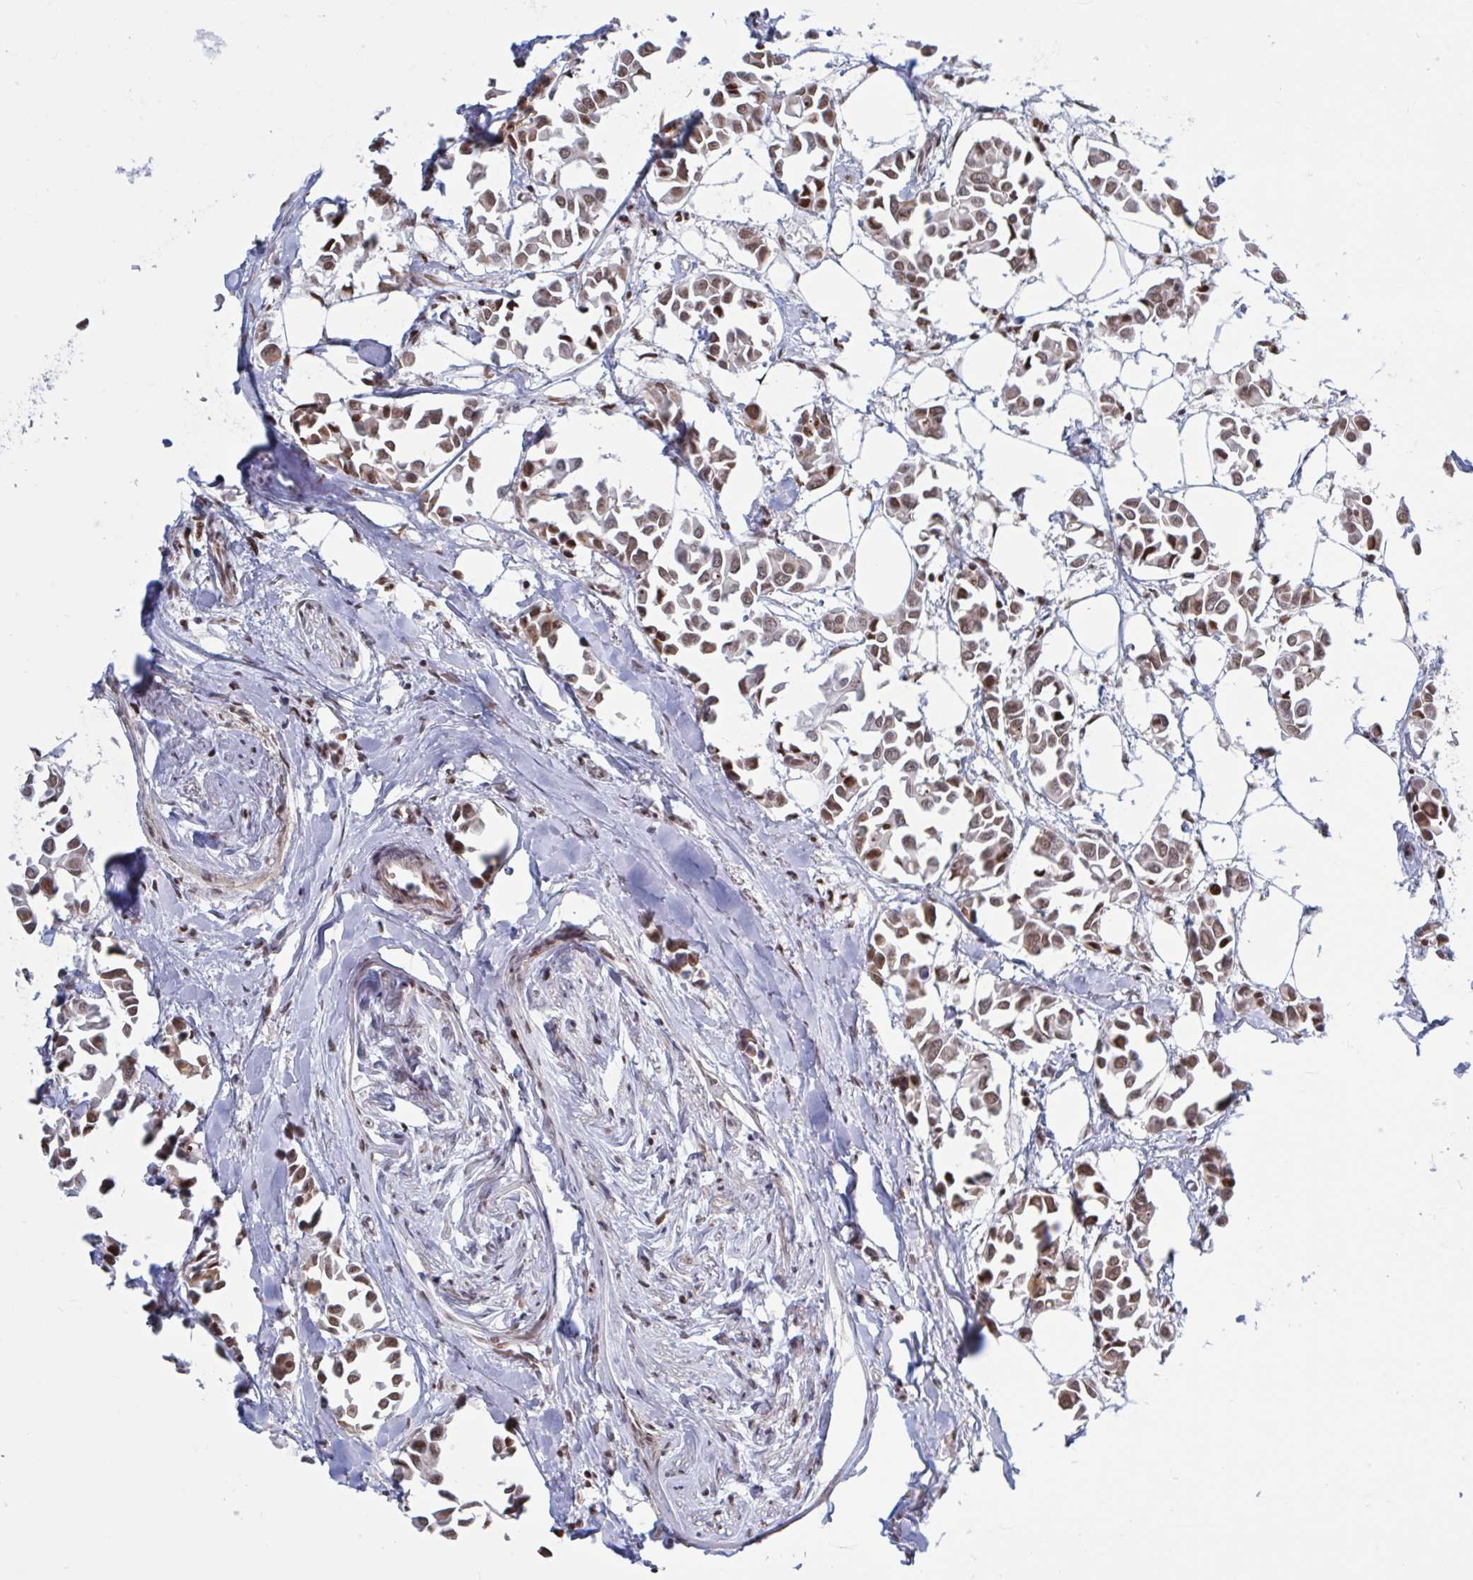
{"staining": {"intensity": "moderate", "quantity": ">75%", "location": "nuclear"}, "tissue": "breast cancer", "cell_type": "Tumor cells", "image_type": "cancer", "snomed": [{"axis": "morphology", "description": "Duct carcinoma"}, {"axis": "topography", "description": "Breast"}], "caption": "An image of breast intraductal carcinoma stained for a protein exhibits moderate nuclear brown staining in tumor cells. The staining was performed using DAB to visualize the protein expression in brown, while the nuclei were stained in blue with hematoxylin (Magnification: 20x).", "gene": "TCEAL8", "patient": {"sex": "female", "age": 54}}